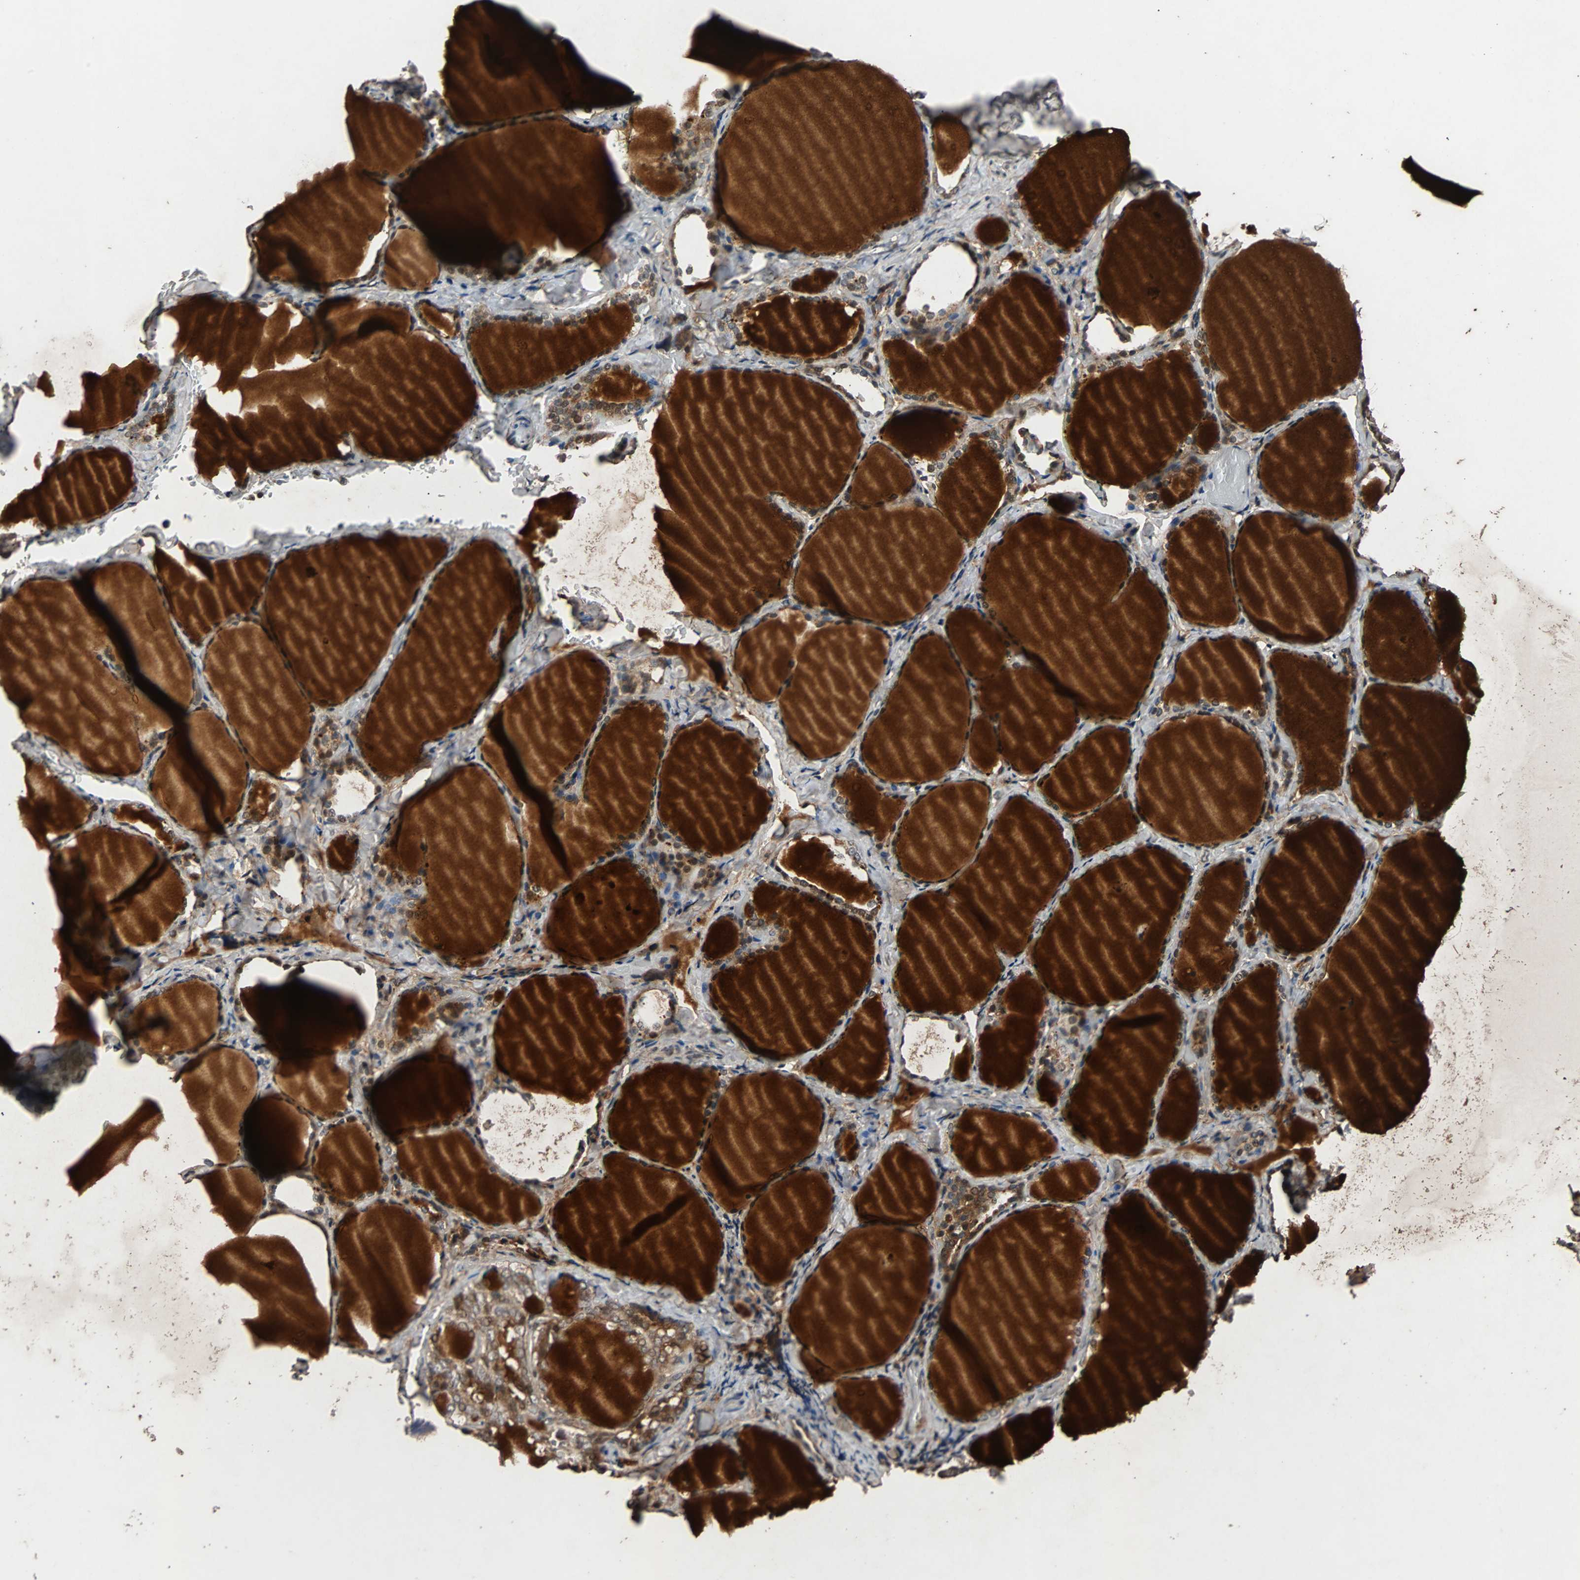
{"staining": {"intensity": "strong", "quantity": ">75%", "location": "cytoplasmic/membranous,nuclear"}, "tissue": "thyroid gland", "cell_type": "Glandular cells", "image_type": "normal", "snomed": [{"axis": "morphology", "description": "Normal tissue, NOS"}, {"axis": "morphology", "description": "Papillary adenocarcinoma, NOS"}, {"axis": "topography", "description": "Thyroid gland"}], "caption": "Thyroid gland stained for a protein exhibits strong cytoplasmic/membranous,nuclear positivity in glandular cells. Nuclei are stained in blue.", "gene": "USP31", "patient": {"sex": "female", "age": 30}}